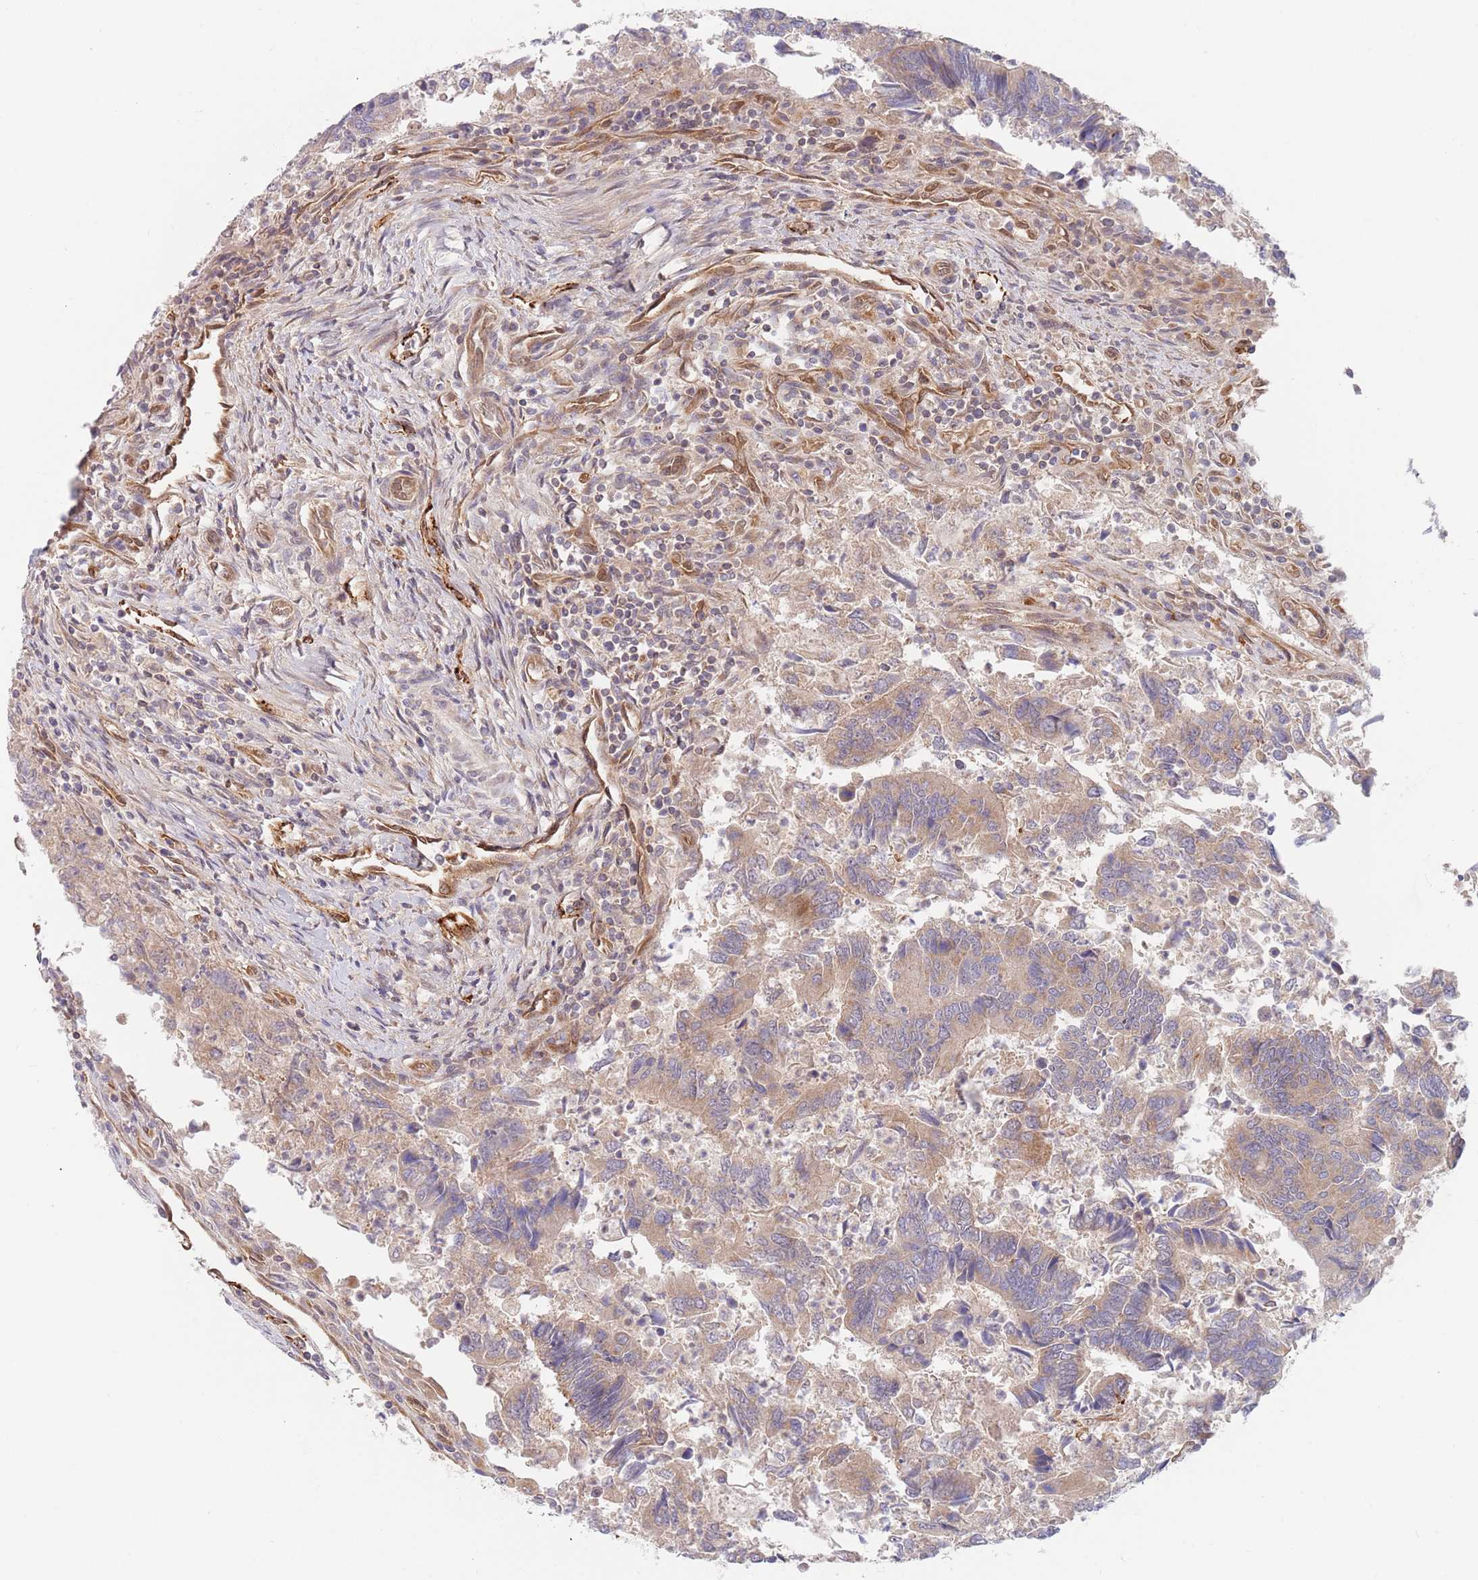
{"staining": {"intensity": "moderate", "quantity": "25%-75%", "location": "cytoplasmic/membranous"}, "tissue": "colorectal cancer", "cell_type": "Tumor cells", "image_type": "cancer", "snomed": [{"axis": "morphology", "description": "Adenocarcinoma, NOS"}, {"axis": "topography", "description": "Colon"}], "caption": "Adenocarcinoma (colorectal) tissue reveals moderate cytoplasmic/membranous staining in about 25%-75% of tumor cells (DAB (3,3'-diaminobenzidine) IHC, brown staining for protein, blue staining for nuclei).", "gene": "GUK1", "patient": {"sex": "female", "age": 67}}